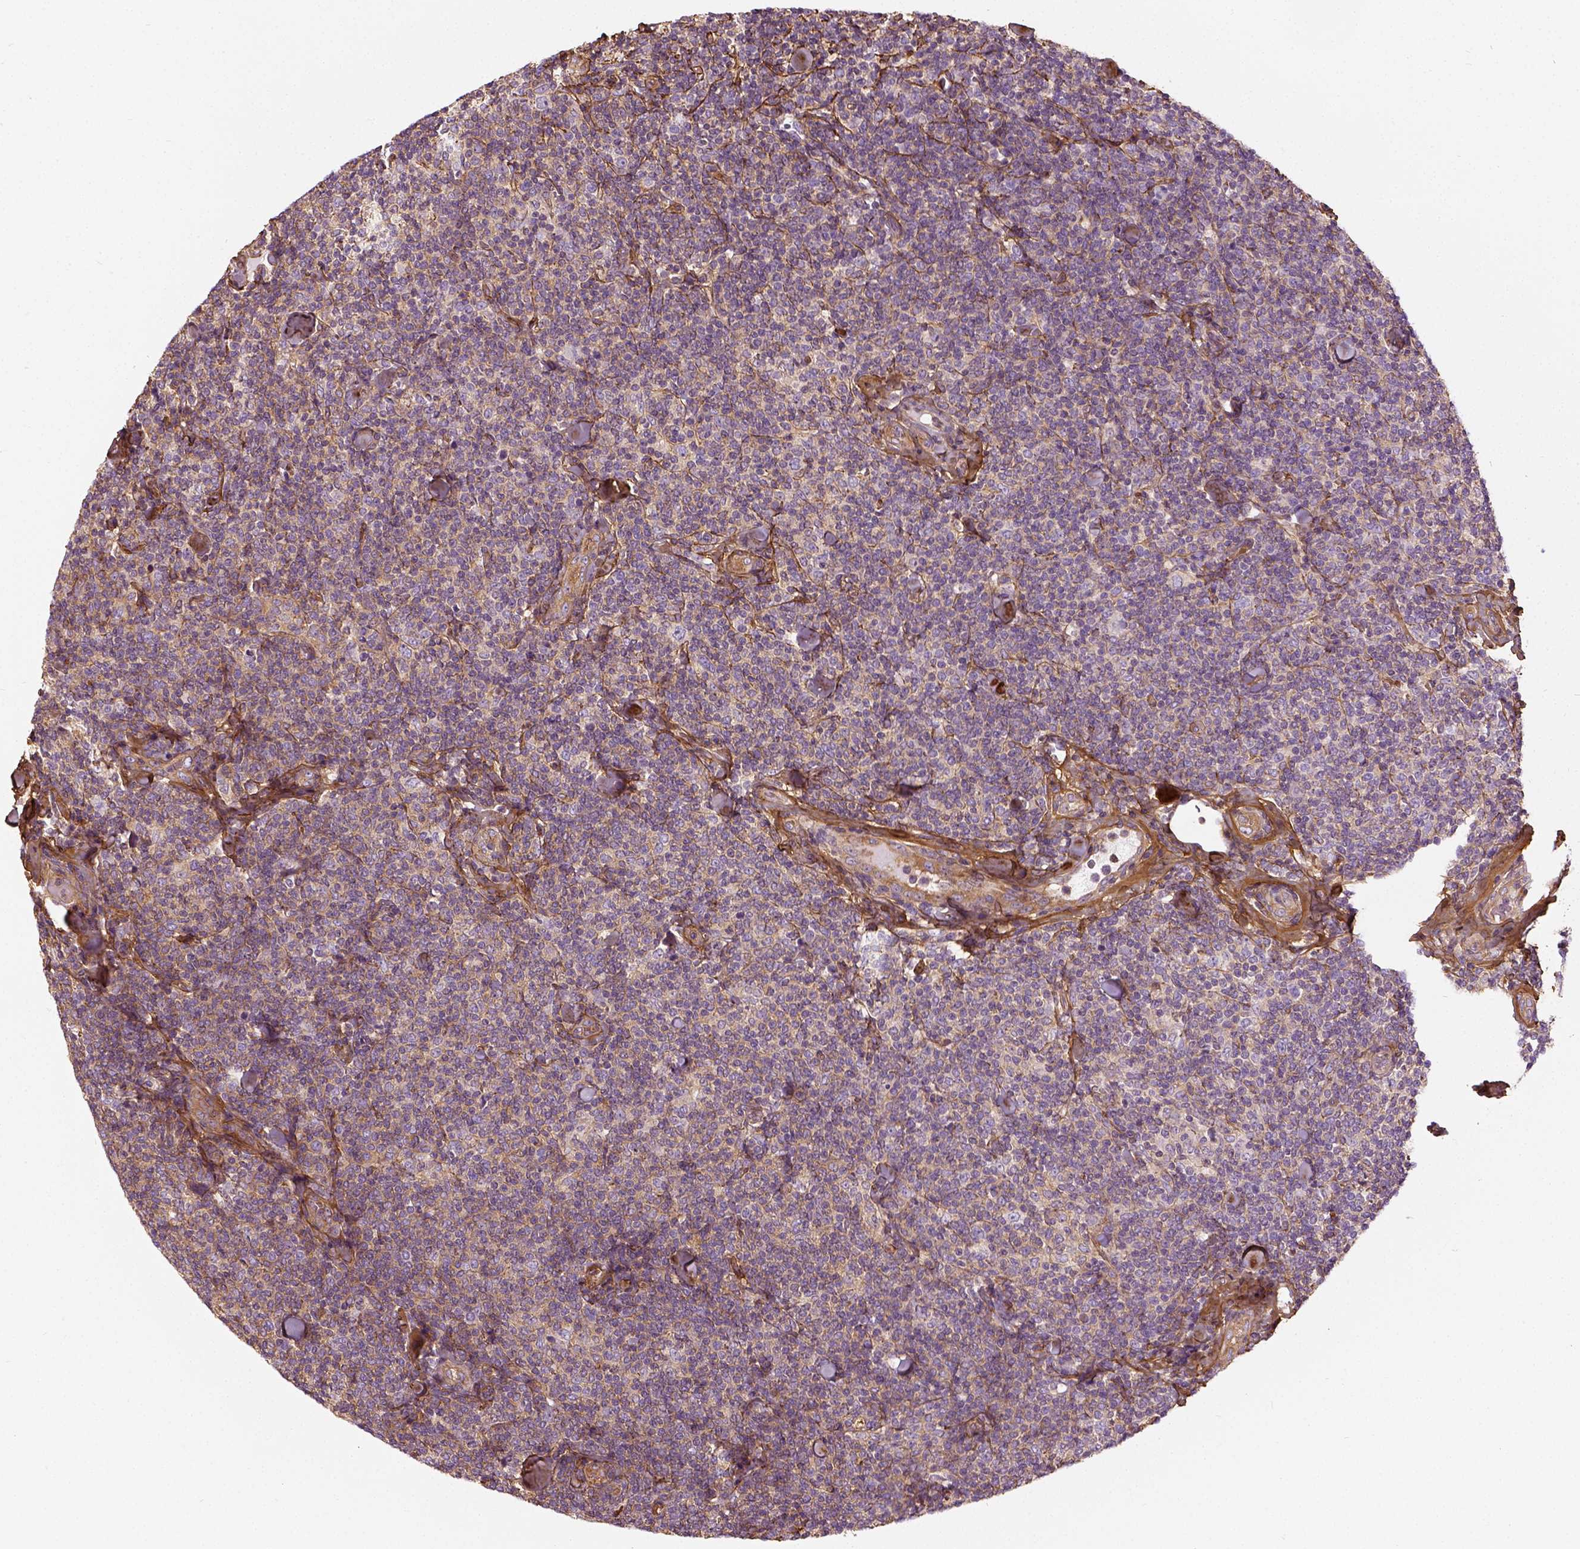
{"staining": {"intensity": "weak", "quantity": ">75%", "location": "cytoplasmic/membranous"}, "tissue": "lymphoma", "cell_type": "Tumor cells", "image_type": "cancer", "snomed": [{"axis": "morphology", "description": "Malignant lymphoma, non-Hodgkin's type, Low grade"}, {"axis": "topography", "description": "Lymph node"}], "caption": "A high-resolution micrograph shows IHC staining of lymphoma, which reveals weak cytoplasmic/membranous positivity in about >75% of tumor cells.", "gene": "COL6A2", "patient": {"sex": "female", "age": 56}}